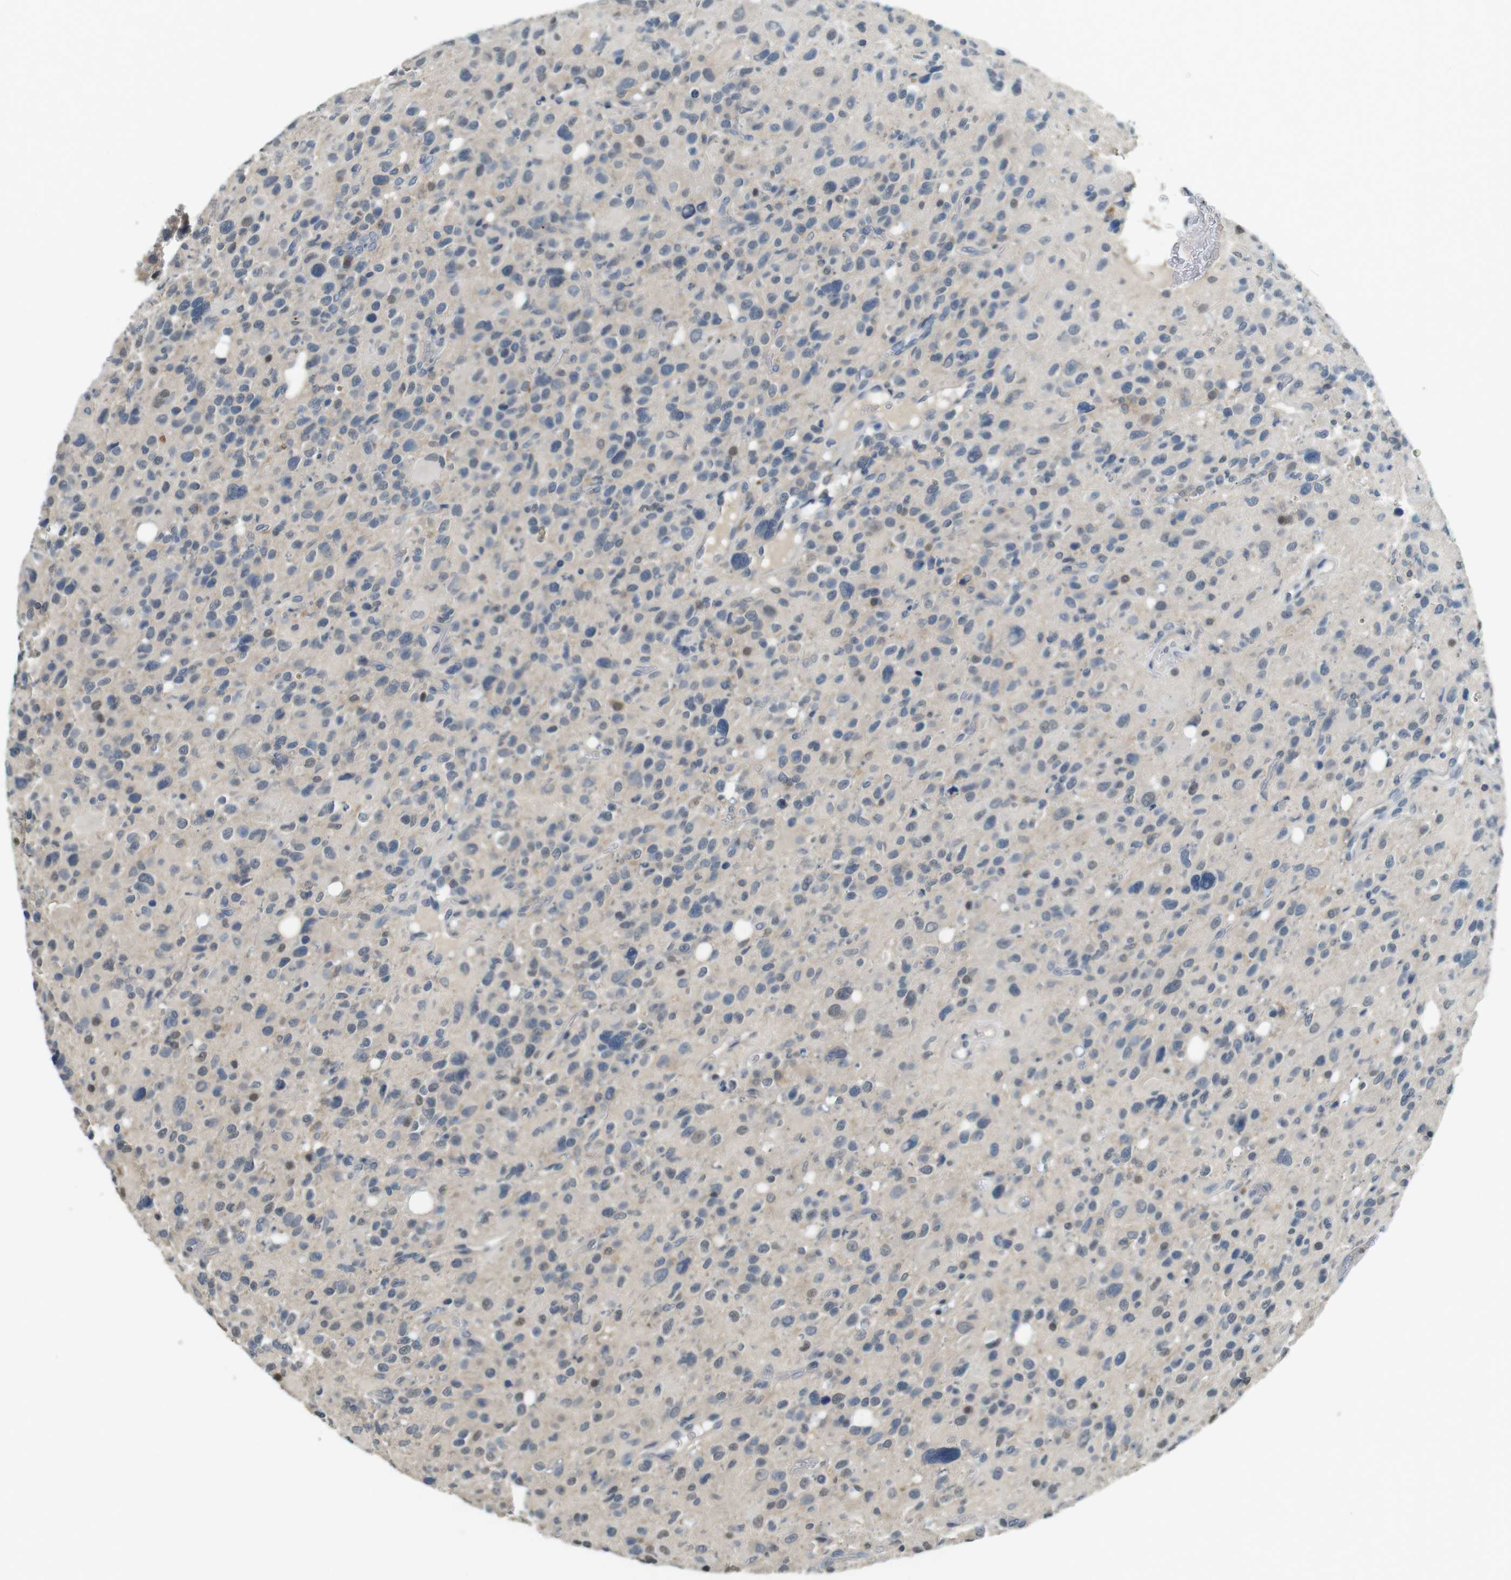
{"staining": {"intensity": "weak", "quantity": "<25%", "location": "nuclear"}, "tissue": "glioma", "cell_type": "Tumor cells", "image_type": "cancer", "snomed": [{"axis": "morphology", "description": "Glioma, malignant, High grade"}, {"axis": "topography", "description": "Brain"}], "caption": "This is an immunohistochemistry micrograph of human malignant high-grade glioma. There is no positivity in tumor cells.", "gene": "CDK14", "patient": {"sex": "male", "age": 48}}